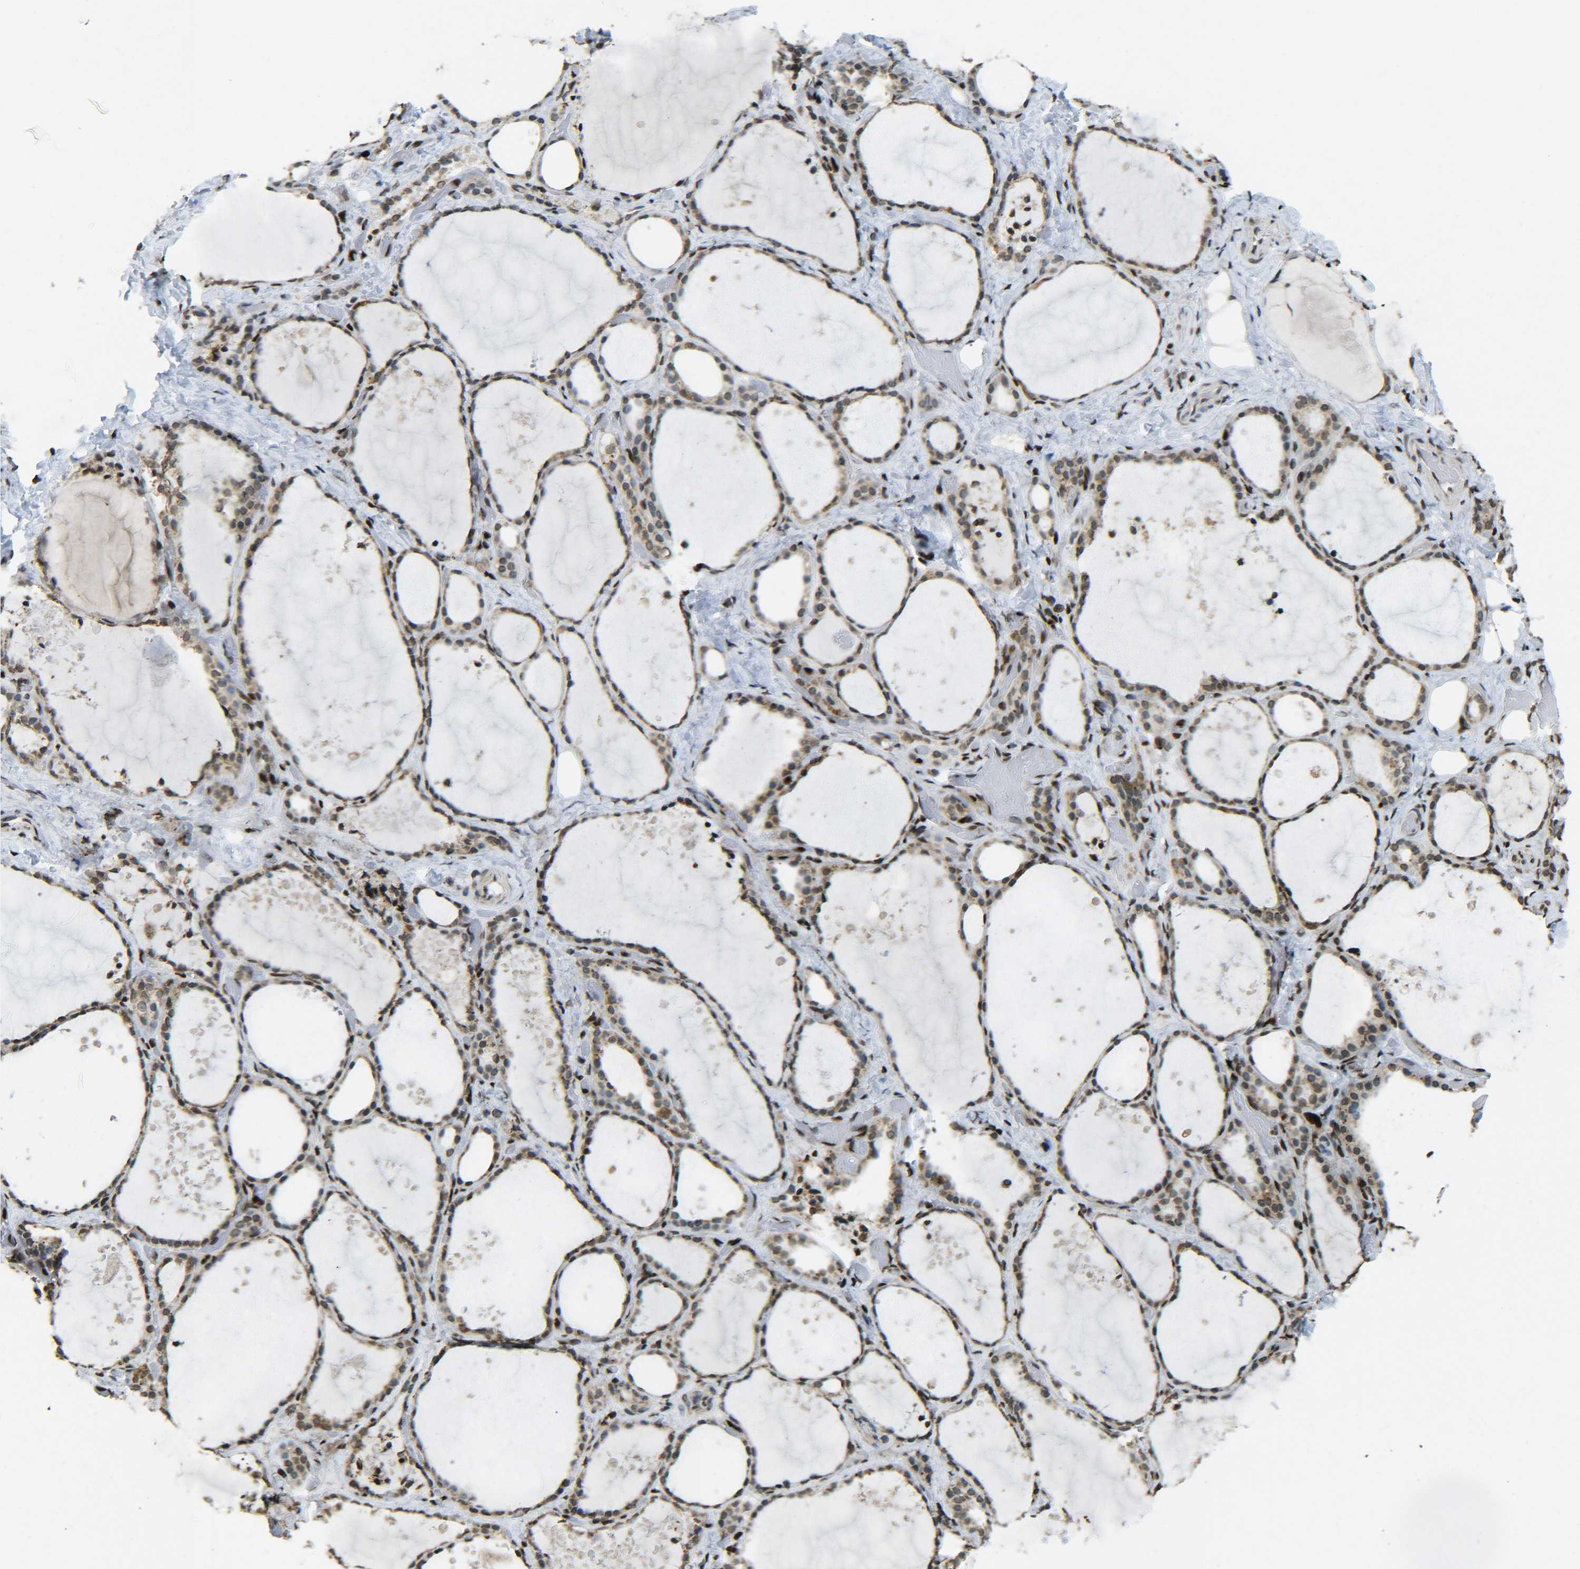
{"staining": {"intensity": "moderate", "quantity": ">75%", "location": "cytoplasmic/membranous,nuclear"}, "tissue": "thyroid gland", "cell_type": "Glandular cells", "image_type": "normal", "snomed": [{"axis": "morphology", "description": "Normal tissue, NOS"}, {"axis": "topography", "description": "Thyroid gland"}], "caption": "High-magnification brightfield microscopy of benign thyroid gland stained with DAB (brown) and counterstained with hematoxylin (blue). glandular cells exhibit moderate cytoplasmic/membranous,nuclear staining is appreciated in about>75% of cells. The staining is performed using DAB (3,3'-diaminobenzidine) brown chromogen to label protein expression. The nuclei are counter-stained blue using hematoxylin.", "gene": "NEUROG2", "patient": {"sex": "female", "age": 44}}